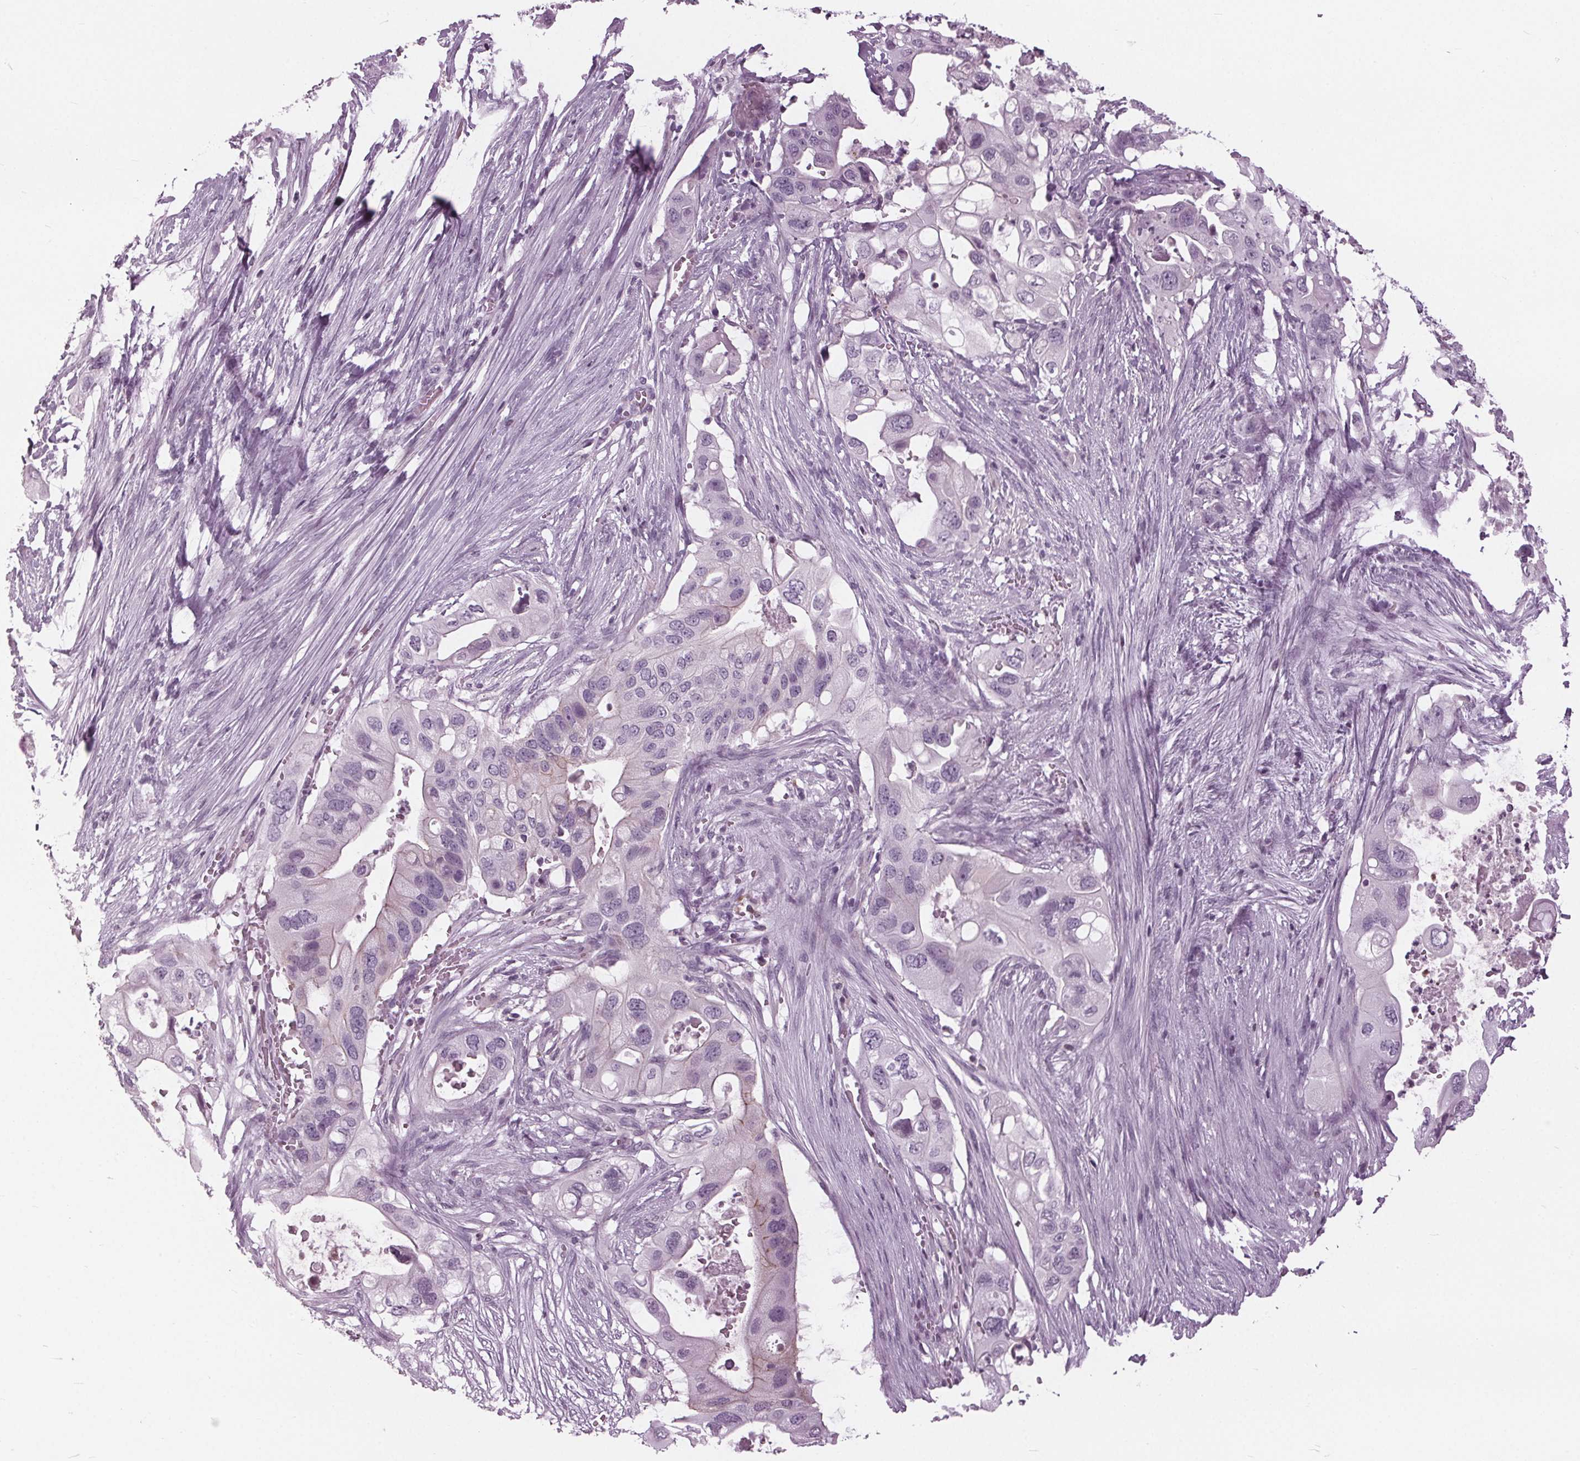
{"staining": {"intensity": "moderate", "quantity": "<25%", "location": "cytoplasmic/membranous"}, "tissue": "pancreatic cancer", "cell_type": "Tumor cells", "image_type": "cancer", "snomed": [{"axis": "morphology", "description": "Adenocarcinoma, NOS"}, {"axis": "topography", "description": "Pancreas"}], "caption": "IHC micrograph of neoplastic tissue: pancreatic adenocarcinoma stained using IHC shows low levels of moderate protein expression localized specifically in the cytoplasmic/membranous of tumor cells, appearing as a cytoplasmic/membranous brown color.", "gene": "SLC9A4", "patient": {"sex": "female", "age": 72}}